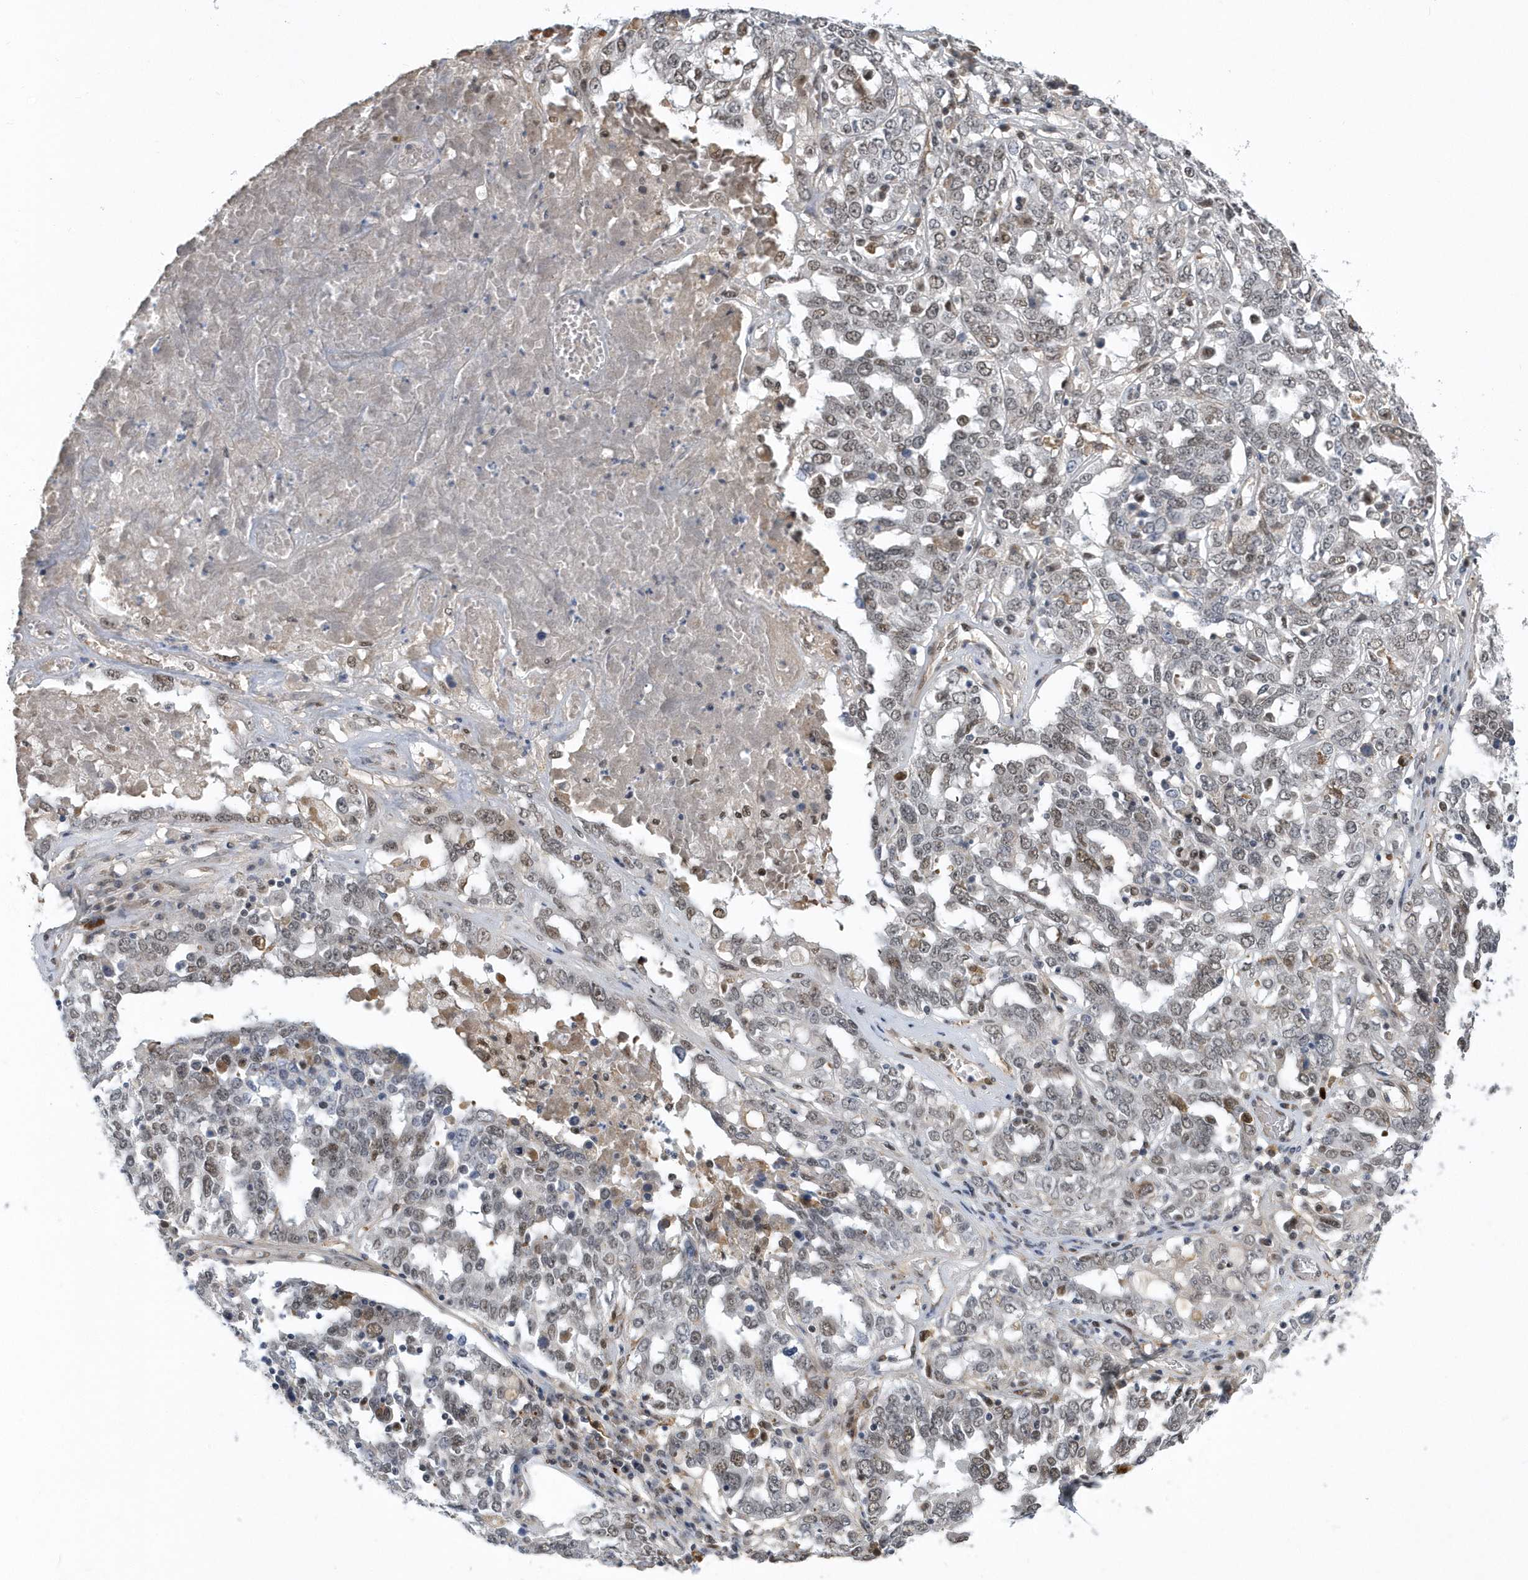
{"staining": {"intensity": "weak", "quantity": "25%-75%", "location": "nuclear"}, "tissue": "ovarian cancer", "cell_type": "Tumor cells", "image_type": "cancer", "snomed": [{"axis": "morphology", "description": "Carcinoma, endometroid"}, {"axis": "topography", "description": "Ovary"}], "caption": "Tumor cells exhibit low levels of weak nuclear positivity in approximately 25%-75% of cells in ovarian cancer (endometroid carcinoma). Immunohistochemistry stains the protein in brown and the nuclei are stained blue.", "gene": "FAM217A", "patient": {"sex": "female", "age": 62}}